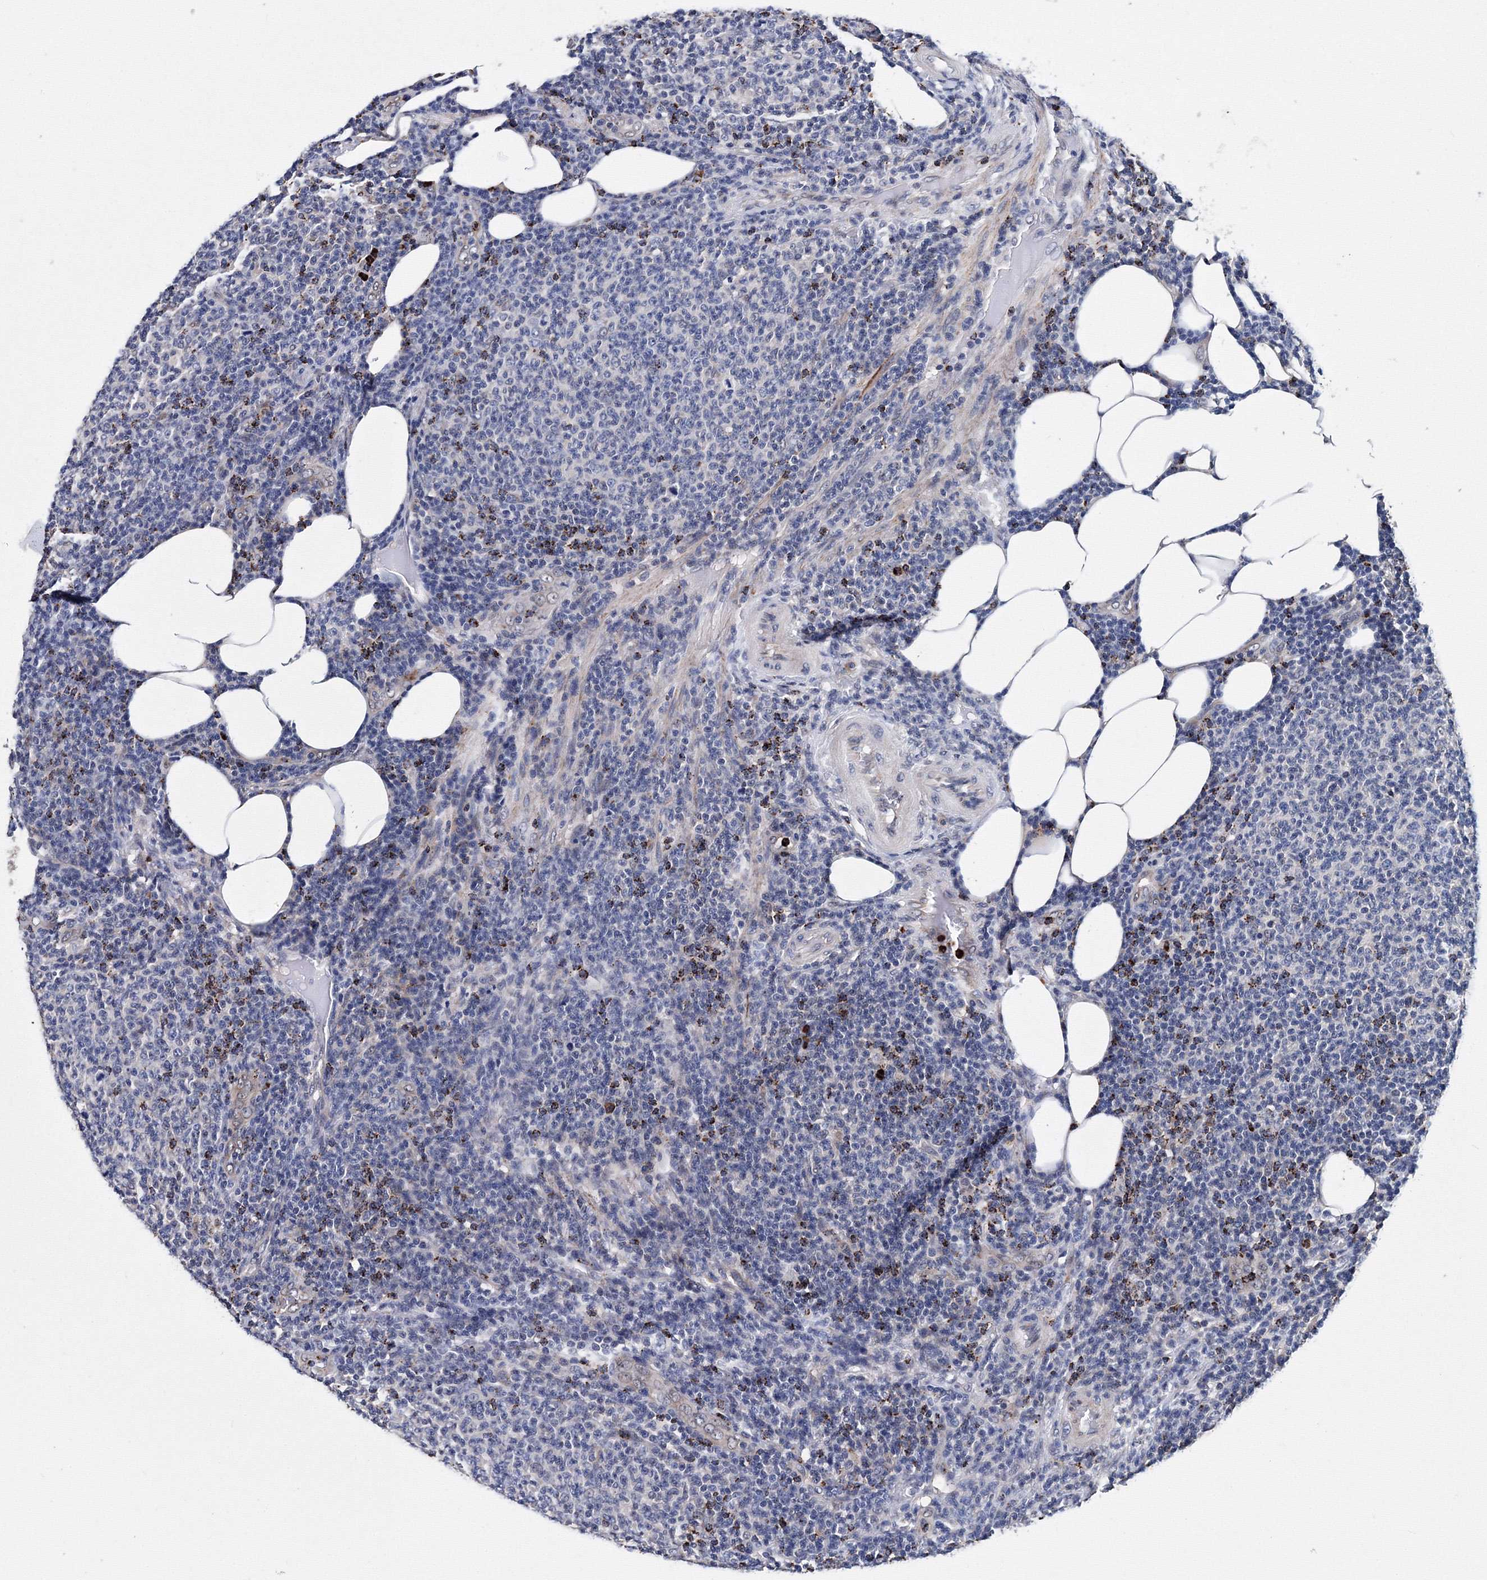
{"staining": {"intensity": "moderate", "quantity": "<25%", "location": "cytoplasmic/membranous"}, "tissue": "lymphoma", "cell_type": "Tumor cells", "image_type": "cancer", "snomed": [{"axis": "morphology", "description": "Malignant lymphoma, non-Hodgkin's type, Low grade"}, {"axis": "topography", "description": "Lymph node"}], "caption": "Tumor cells demonstrate low levels of moderate cytoplasmic/membranous expression in approximately <25% of cells in human malignant lymphoma, non-Hodgkin's type (low-grade).", "gene": "PHYKPL", "patient": {"sex": "male", "age": 66}}